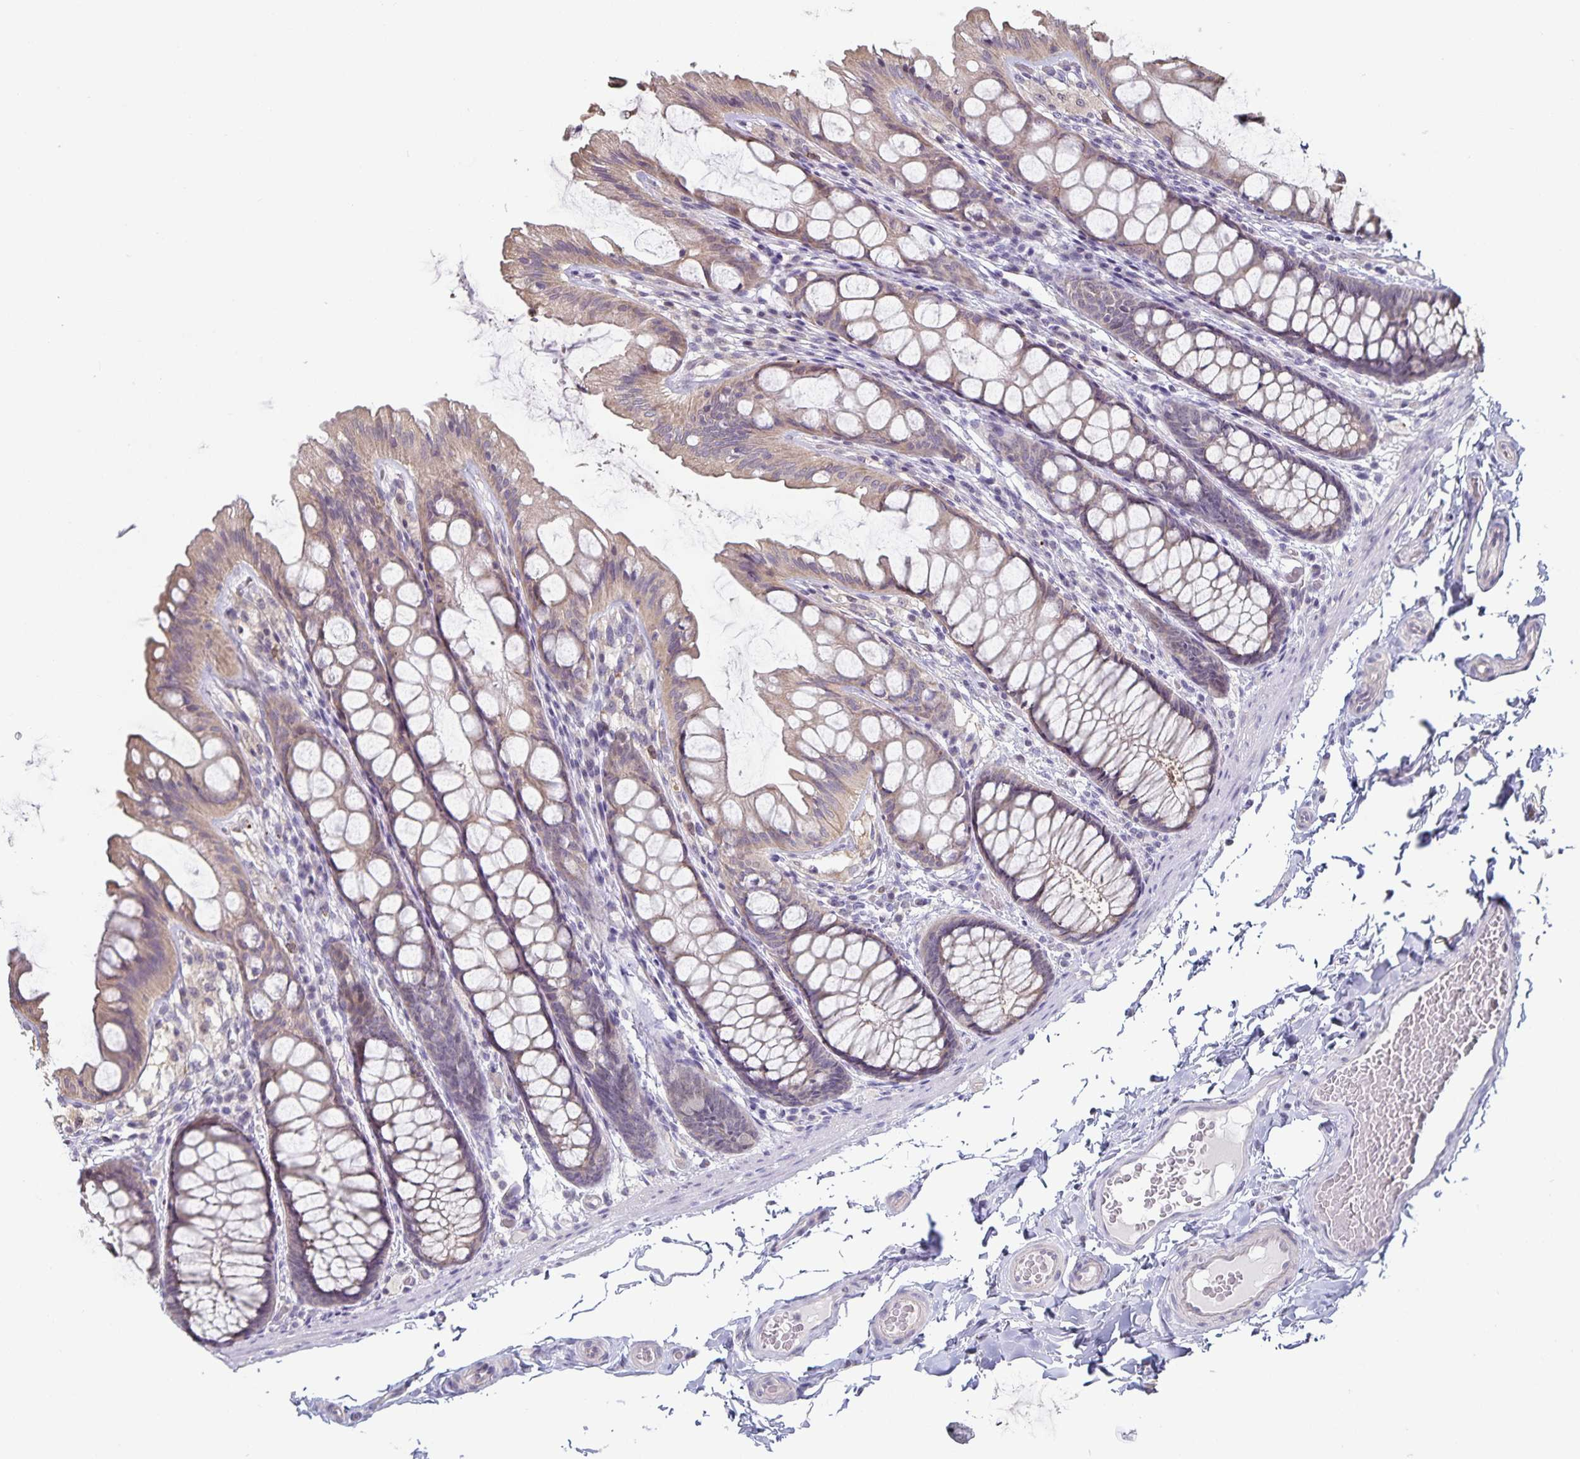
{"staining": {"intensity": "negative", "quantity": "none", "location": "none"}, "tissue": "colon", "cell_type": "Endothelial cells", "image_type": "normal", "snomed": [{"axis": "morphology", "description": "Normal tissue, NOS"}, {"axis": "topography", "description": "Colon"}], "caption": "An immunohistochemistry (IHC) micrograph of benign colon is shown. There is no staining in endothelial cells of colon.", "gene": "DNAH9", "patient": {"sex": "male", "age": 47}}